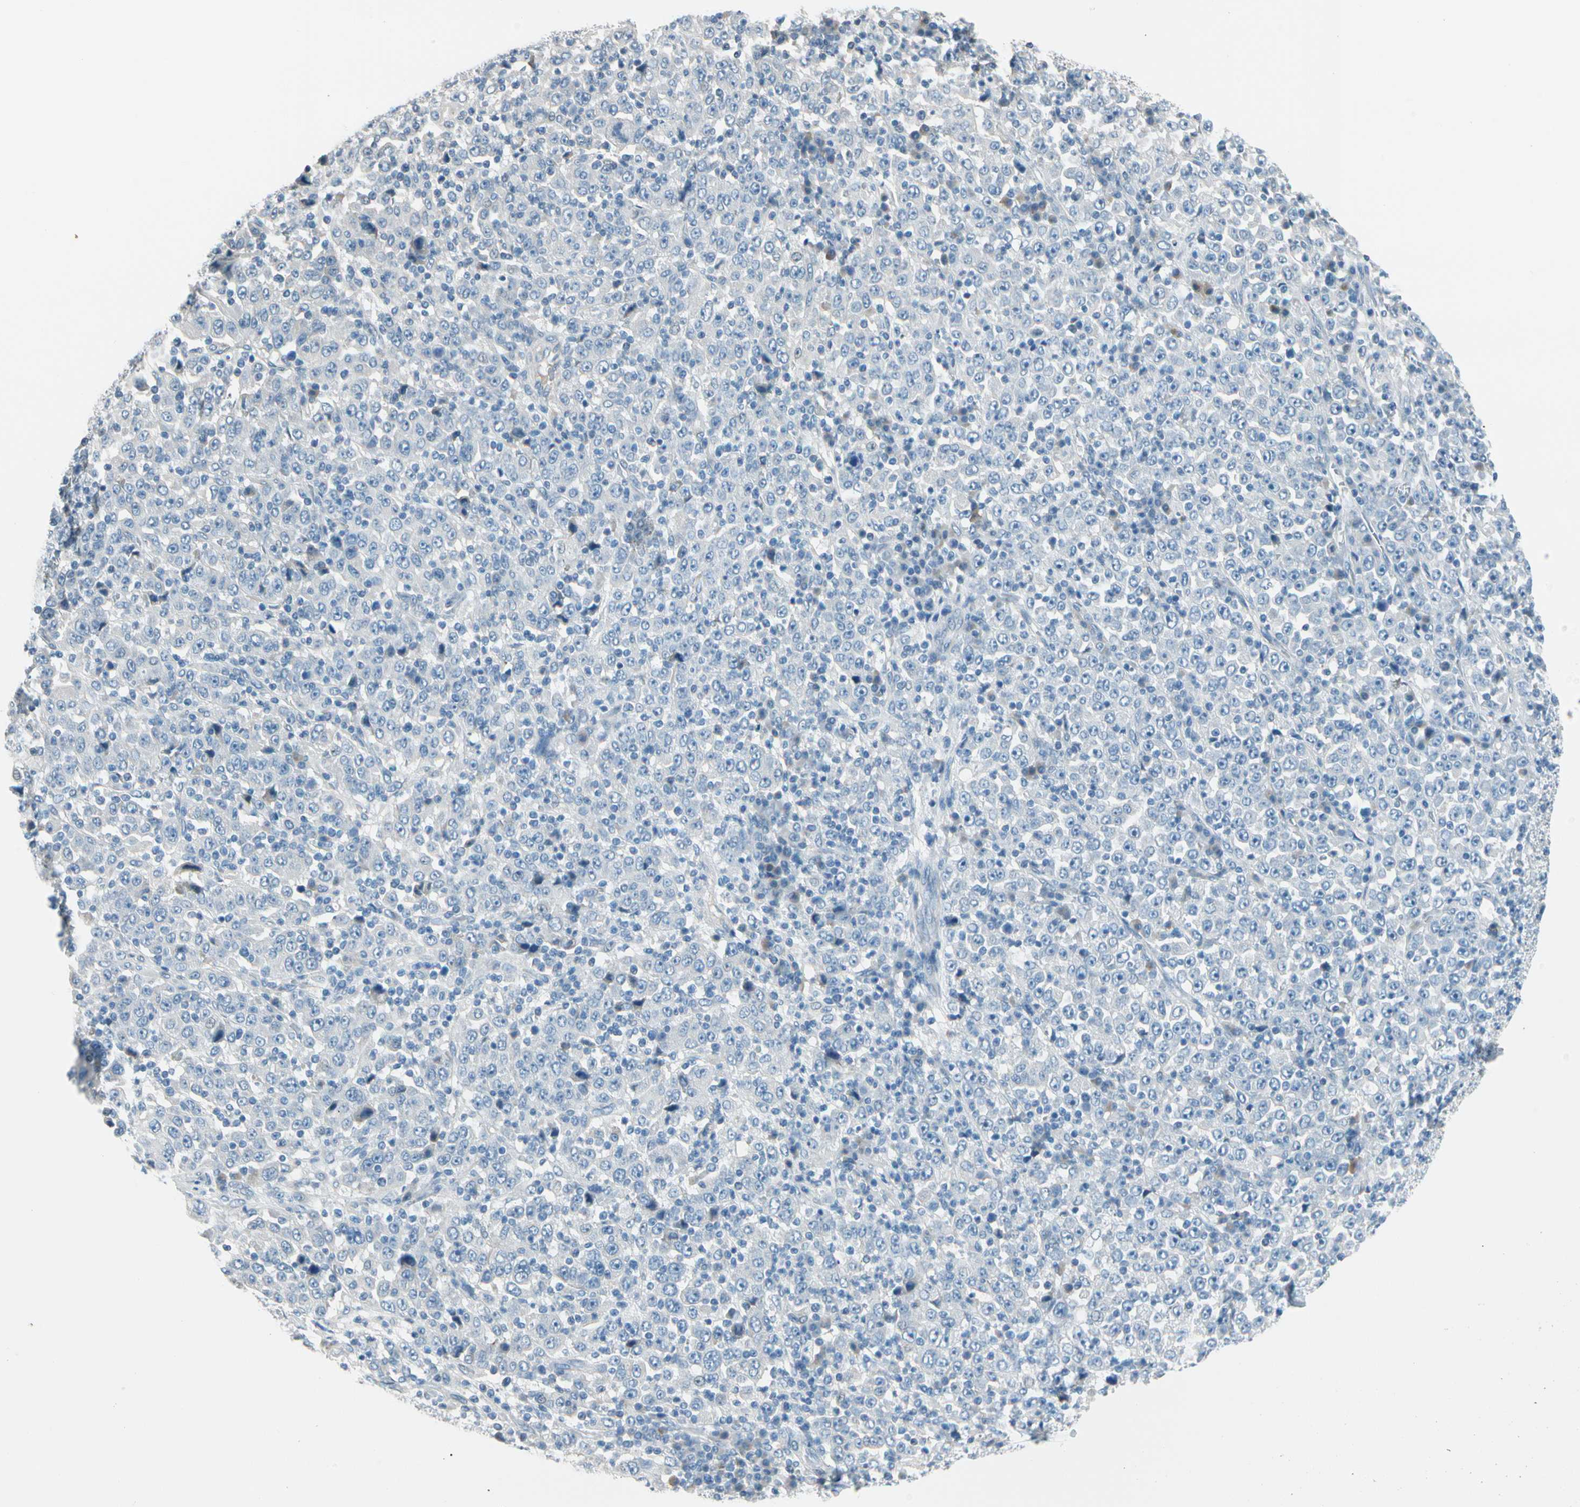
{"staining": {"intensity": "negative", "quantity": "none", "location": "none"}, "tissue": "stomach cancer", "cell_type": "Tumor cells", "image_type": "cancer", "snomed": [{"axis": "morphology", "description": "Normal tissue, NOS"}, {"axis": "morphology", "description": "Adenocarcinoma, NOS"}, {"axis": "topography", "description": "Stomach, upper"}, {"axis": "topography", "description": "Stomach"}], "caption": "Stomach cancer (adenocarcinoma) stained for a protein using immunohistochemistry (IHC) exhibits no staining tumor cells.", "gene": "STK40", "patient": {"sex": "male", "age": 59}}